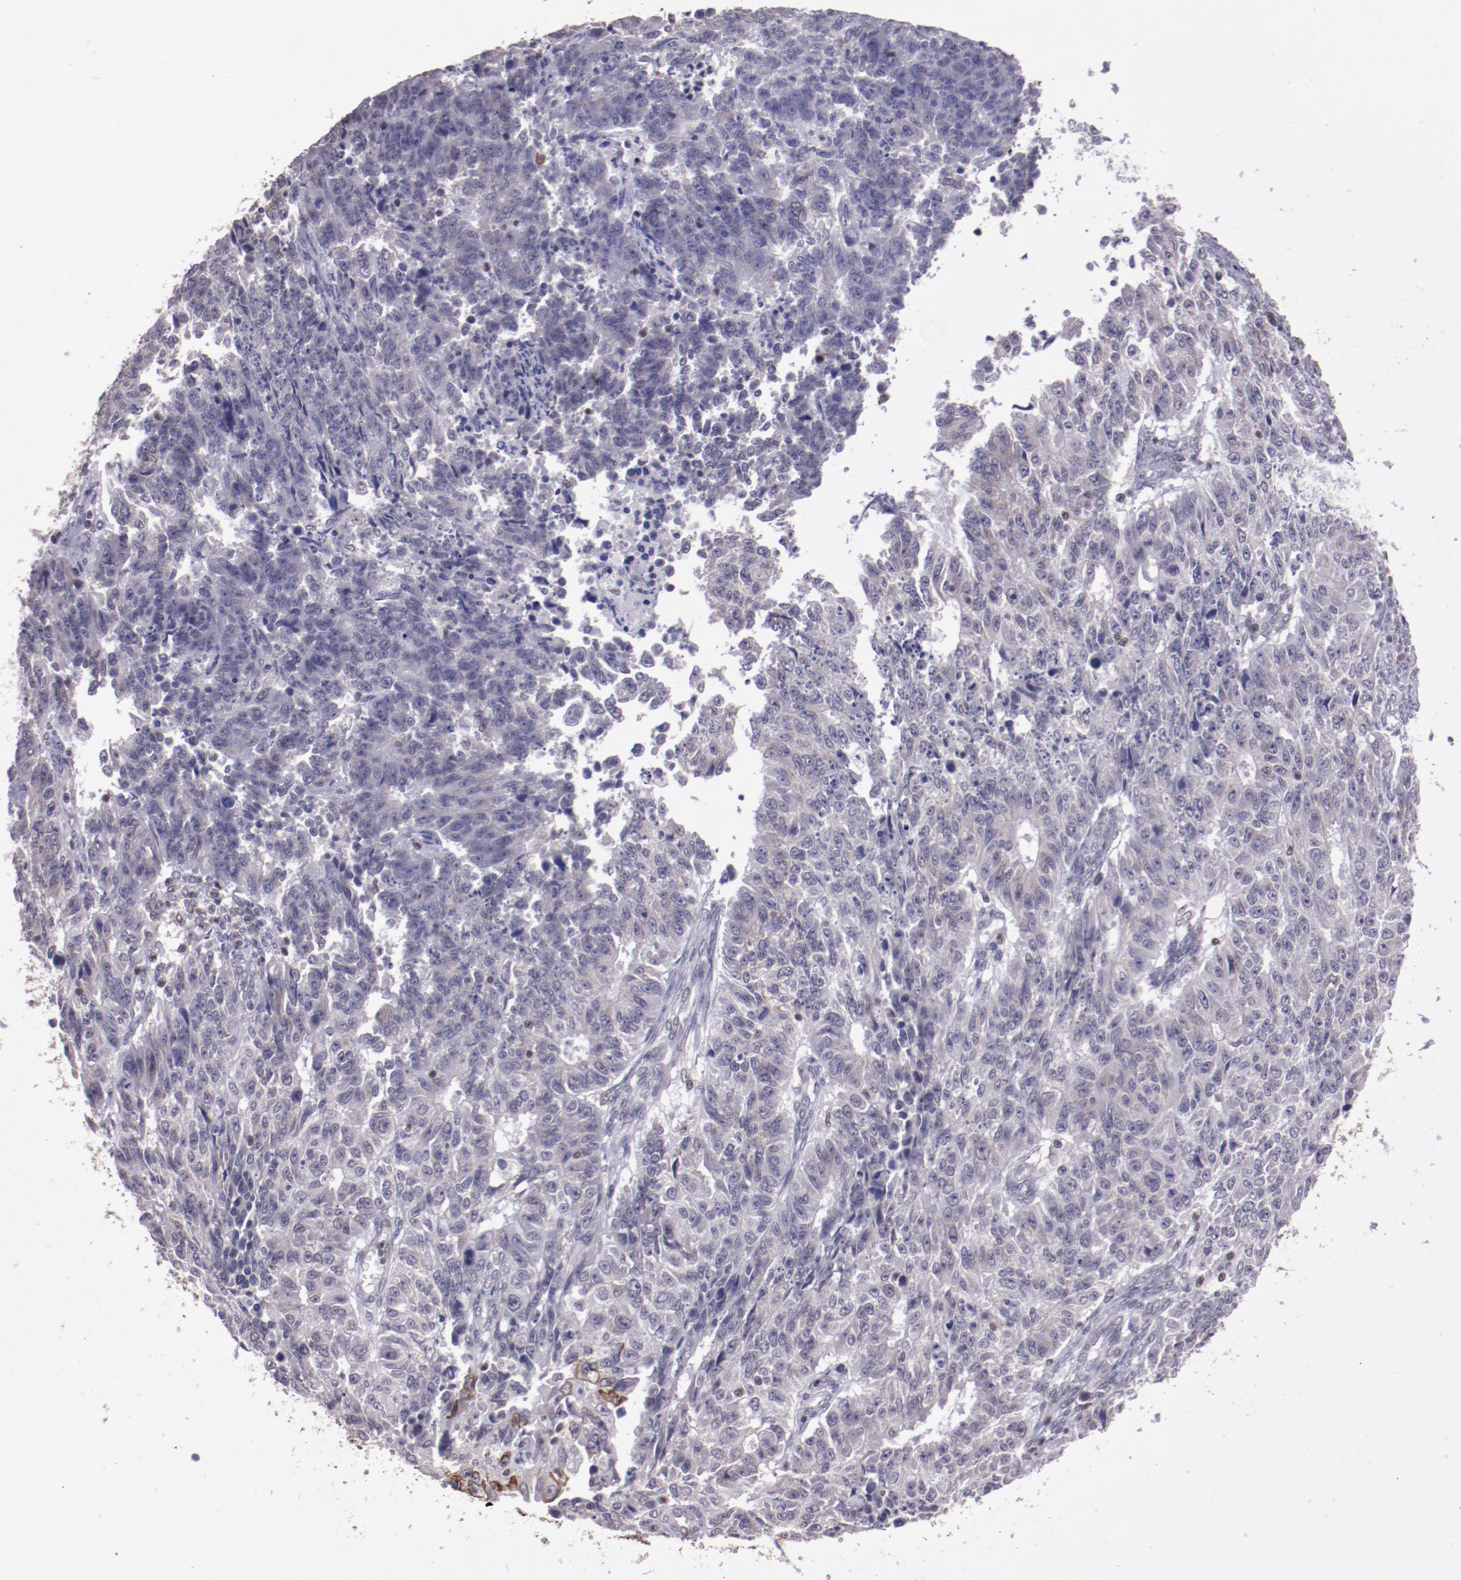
{"staining": {"intensity": "weak", "quantity": "<25%", "location": "cytoplasmic/membranous"}, "tissue": "endometrial cancer", "cell_type": "Tumor cells", "image_type": "cancer", "snomed": [{"axis": "morphology", "description": "Adenocarcinoma, NOS"}, {"axis": "topography", "description": "Endometrium"}], "caption": "Tumor cells show no significant protein staining in endometrial cancer.", "gene": "ELF1", "patient": {"sex": "female", "age": 42}}